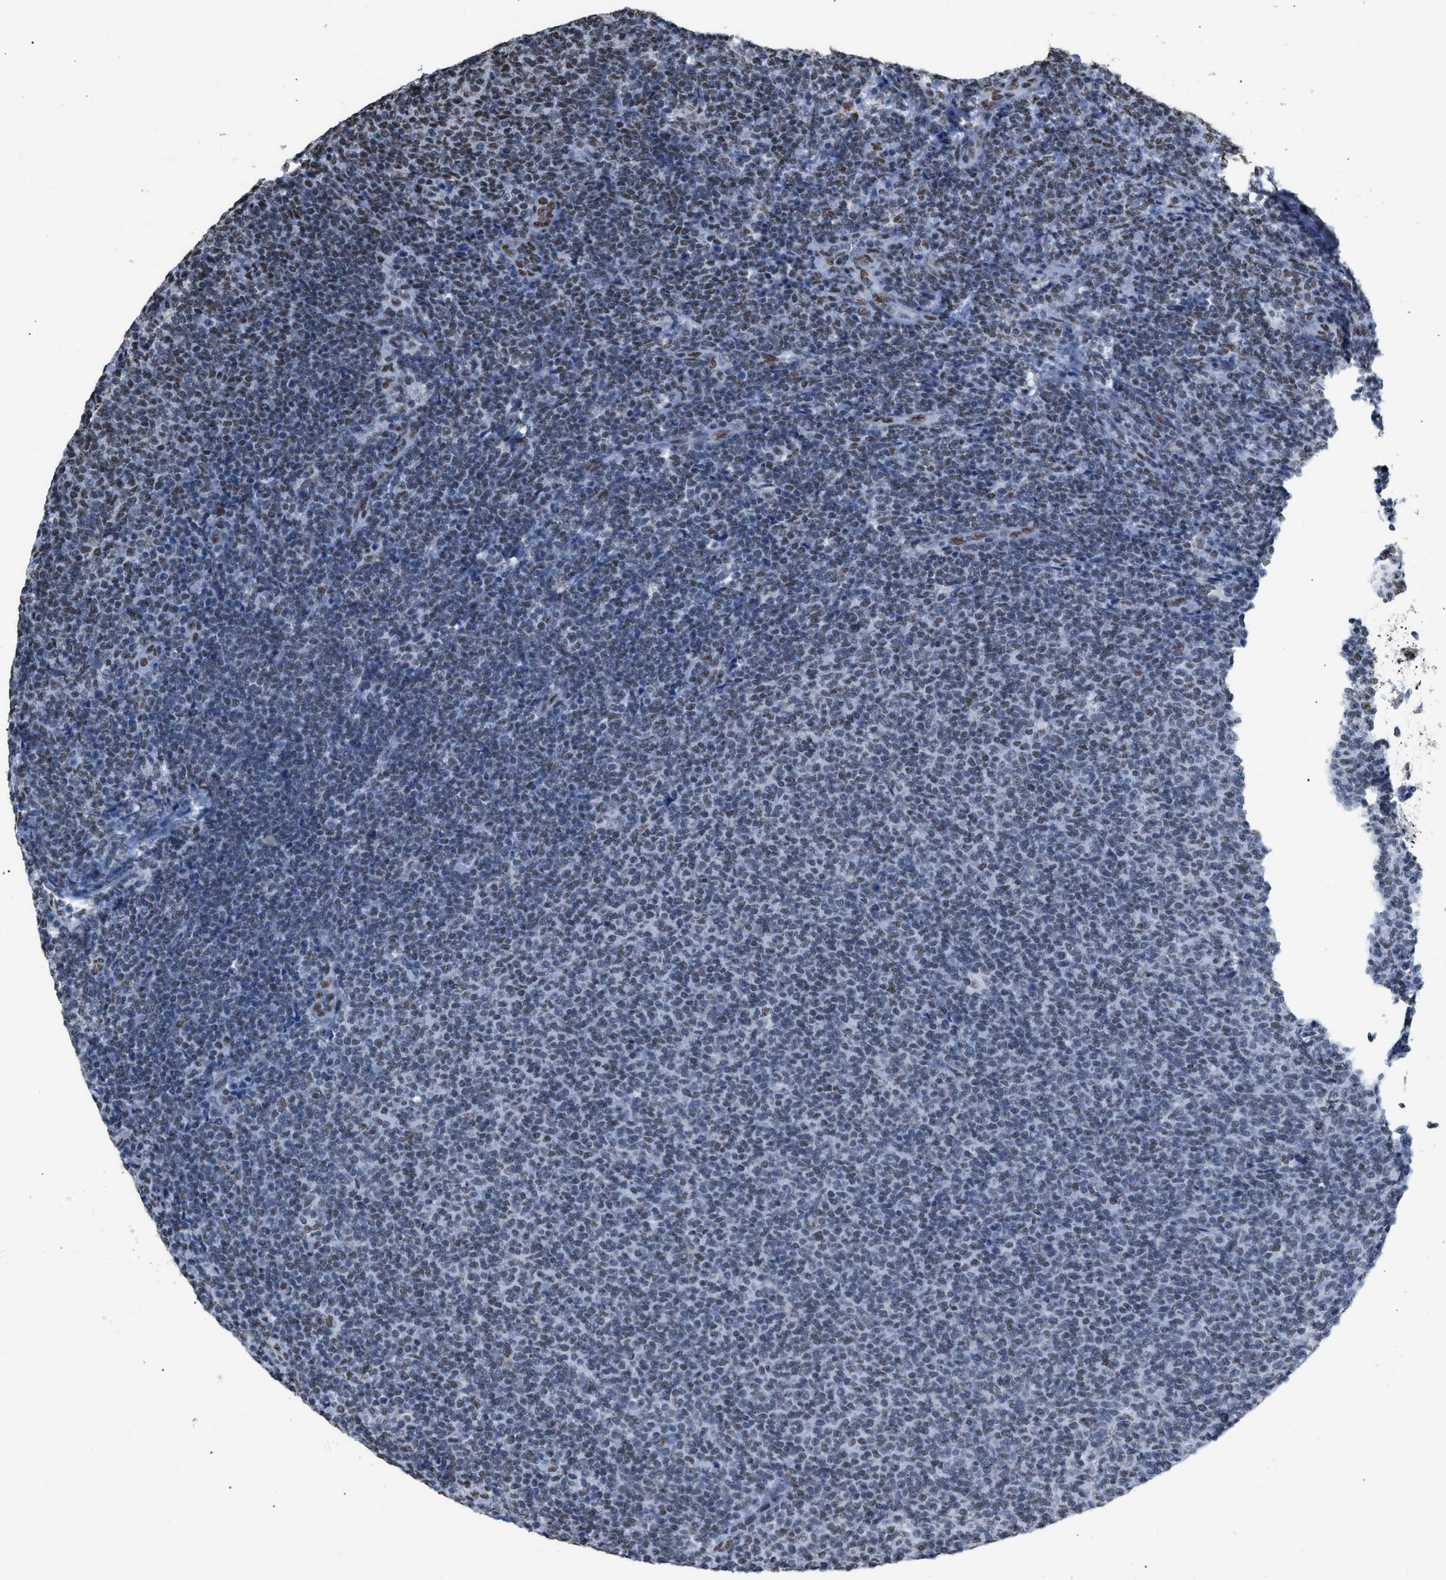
{"staining": {"intensity": "weak", "quantity": "<25%", "location": "nuclear"}, "tissue": "lymphoma", "cell_type": "Tumor cells", "image_type": "cancer", "snomed": [{"axis": "morphology", "description": "Malignant lymphoma, non-Hodgkin's type, Low grade"}, {"axis": "topography", "description": "Lymph node"}], "caption": "Malignant lymphoma, non-Hodgkin's type (low-grade) was stained to show a protein in brown. There is no significant expression in tumor cells.", "gene": "CCAR2", "patient": {"sex": "male", "age": 66}}